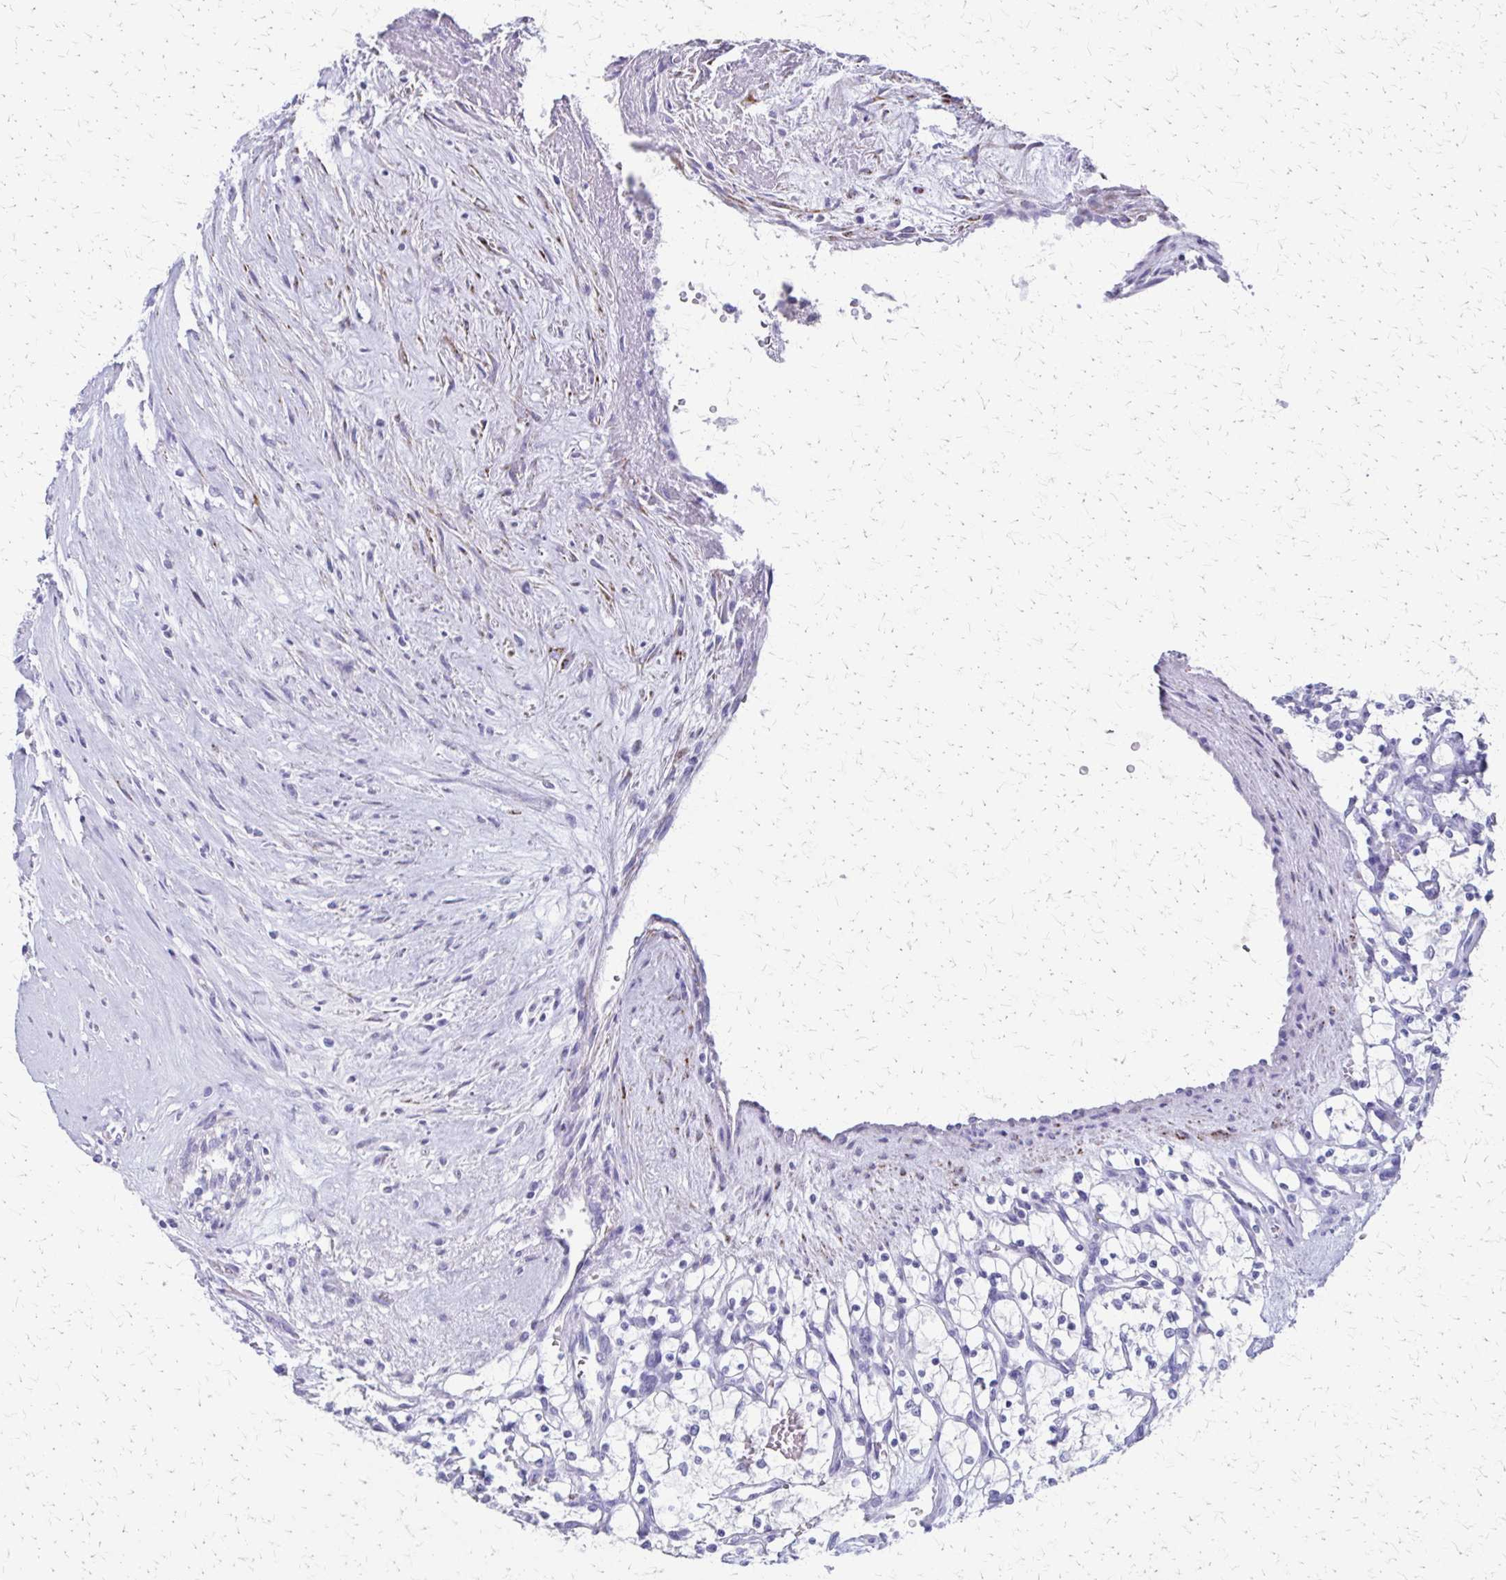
{"staining": {"intensity": "negative", "quantity": "none", "location": "none"}, "tissue": "renal cancer", "cell_type": "Tumor cells", "image_type": "cancer", "snomed": [{"axis": "morphology", "description": "Adenocarcinoma, NOS"}, {"axis": "topography", "description": "Kidney"}], "caption": "There is no significant positivity in tumor cells of adenocarcinoma (renal). Nuclei are stained in blue.", "gene": "ZSCAN5B", "patient": {"sex": "female", "age": 69}}